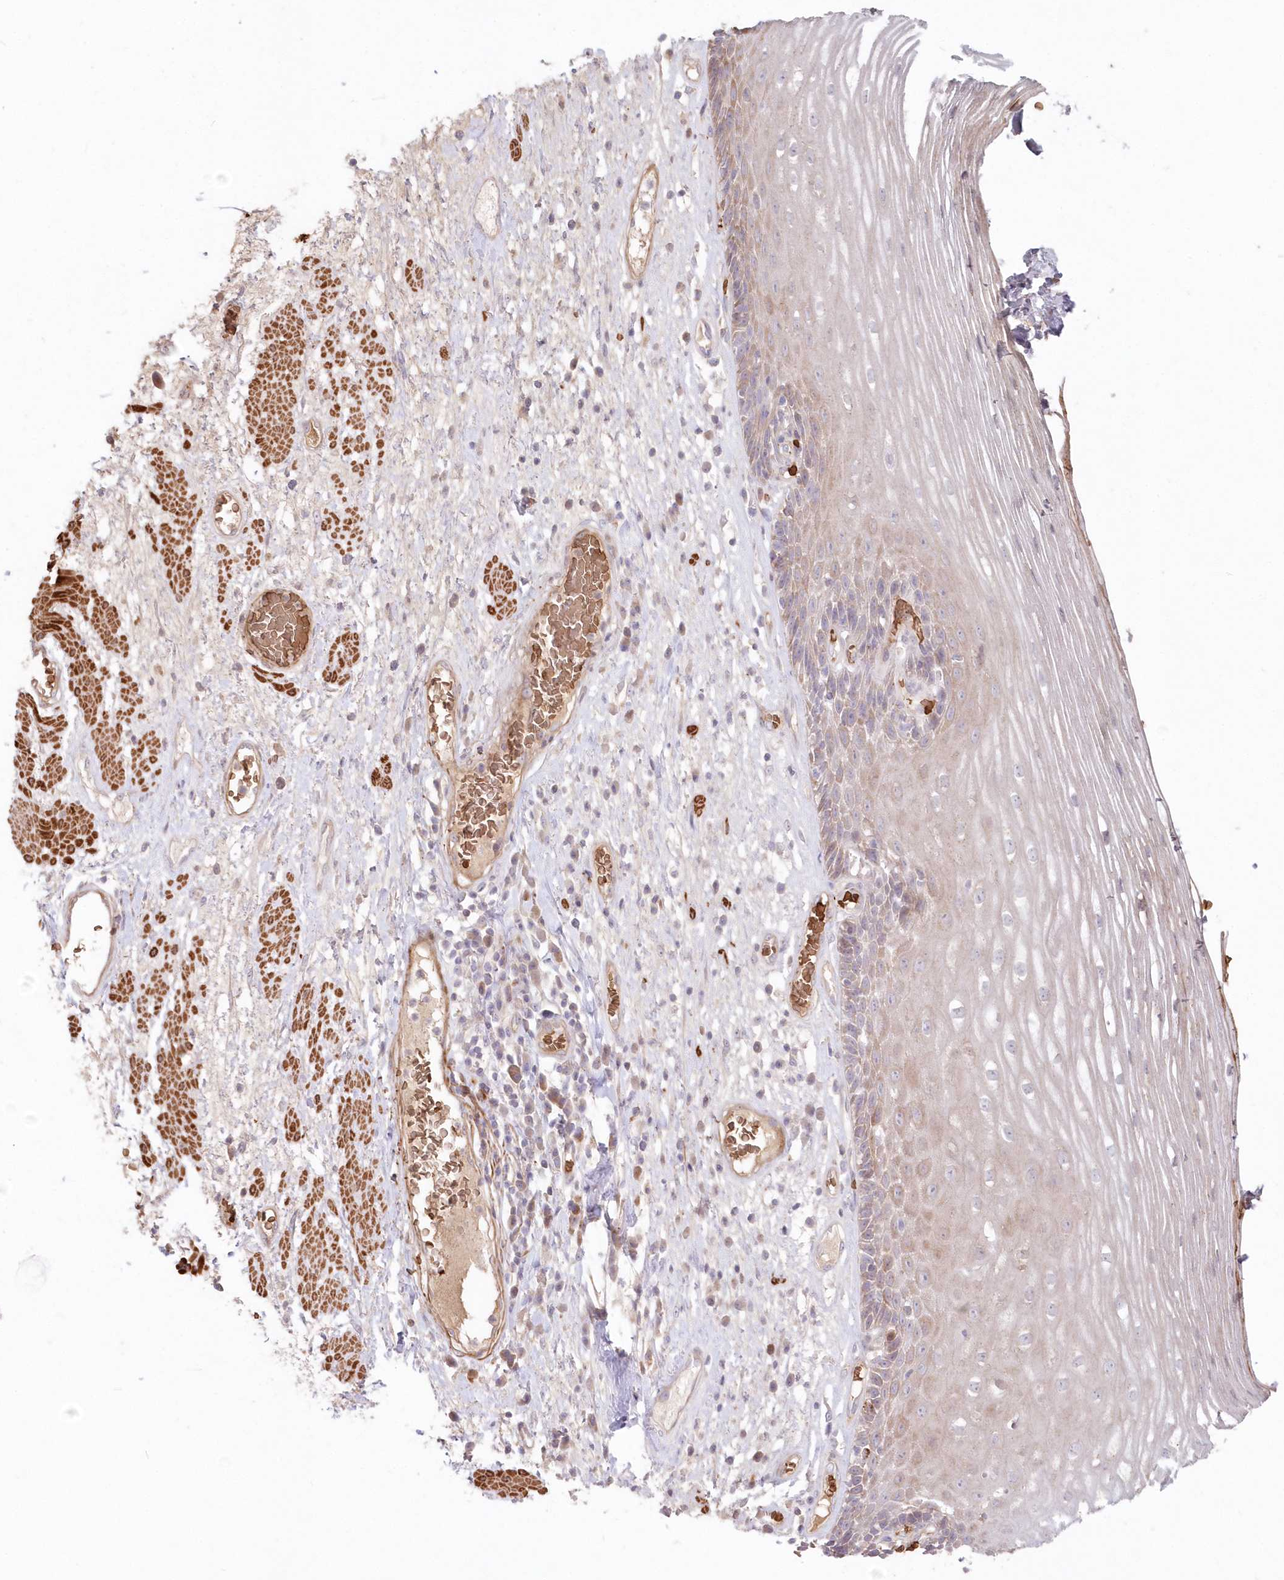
{"staining": {"intensity": "weak", "quantity": "<25%", "location": "cytoplasmic/membranous"}, "tissue": "esophagus", "cell_type": "Squamous epithelial cells", "image_type": "normal", "snomed": [{"axis": "morphology", "description": "Normal tissue, NOS"}, {"axis": "morphology", "description": "Adenocarcinoma, NOS"}, {"axis": "topography", "description": "Esophagus"}], "caption": "A high-resolution micrograph shows immunohistochemistry staining of normal esophagus, which exhibits no significant expression in squamous epithelial cells.", "gene": "SERINC1", "patient": {"sex": "male", "age": 62}}